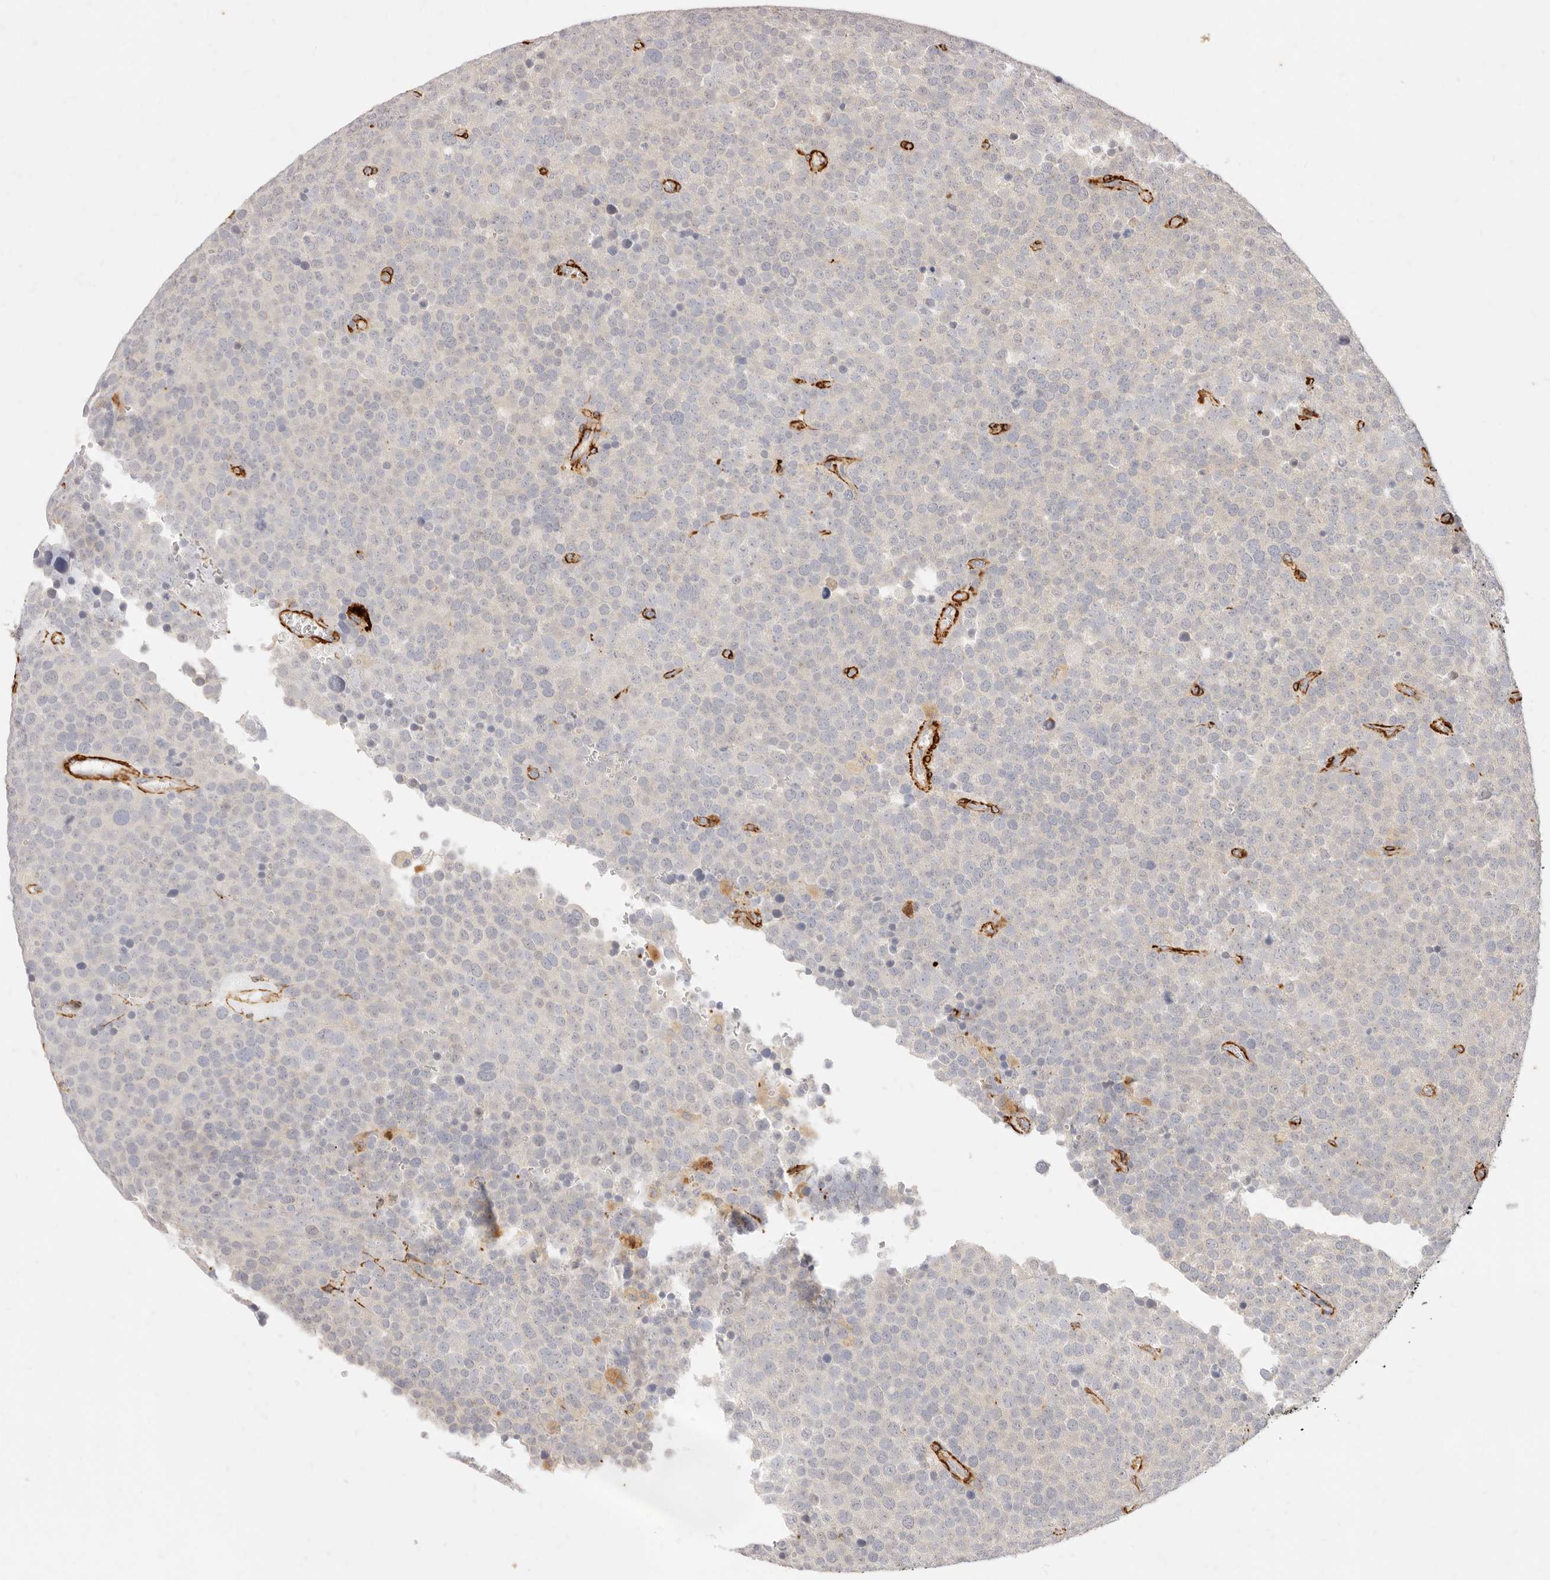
{"staining": {"intensity": "negative", "quantity": "none", "location": "none"}, "tissue": "testis cancer", "cell_type": "Tumor cells", "image_type": "cancer", "snomed": [{"axis": "morphology", "description": "Seminoma, NOS"}, {"axis": "topography", "description": "Testis"}], "caption": "Human testis seminoma stained for a protein using immunohistochemistry displays no staining in tumor cells.", "gene": "TMTC2", "patient": {"sex": "male", "age": 71}}